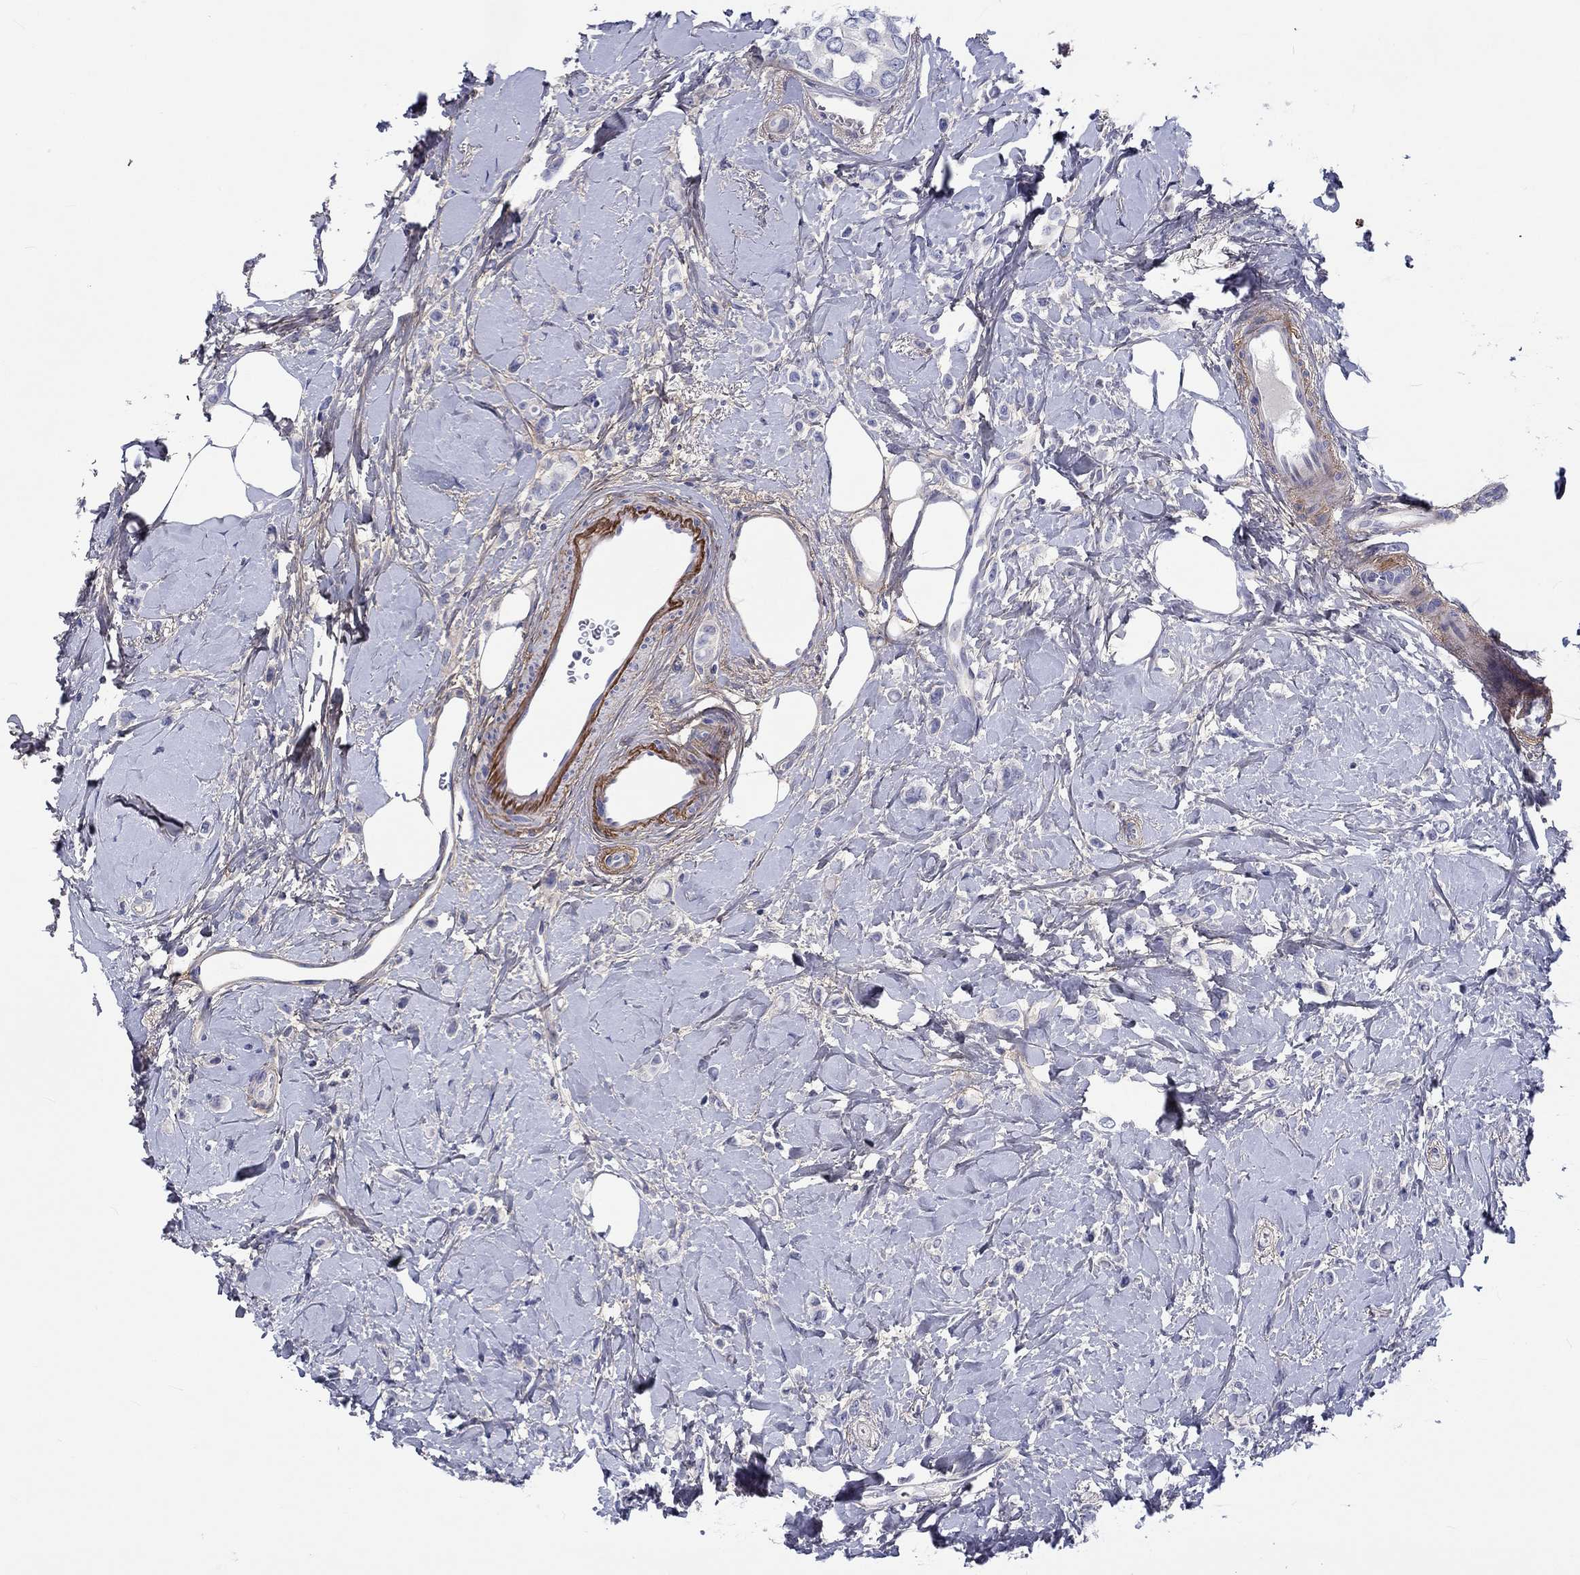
{"staining": {"intensity": "negative", "quantity": "none", "location": "none"}, "tissue": "breast cancer", "cell_type": "Tumor cells", "image_type": "cancer", "snomed": [{"axis": "morphology", "description": "Lobular carcinoma"}, {"axis": "topography", "description": "Breast"}], "caption": "IHC of breast cancer (lobular carcinoma) displays no expression in tumor cells.", "gene": "TGFBI", "patient": {"sex": "female", "age": 66}}